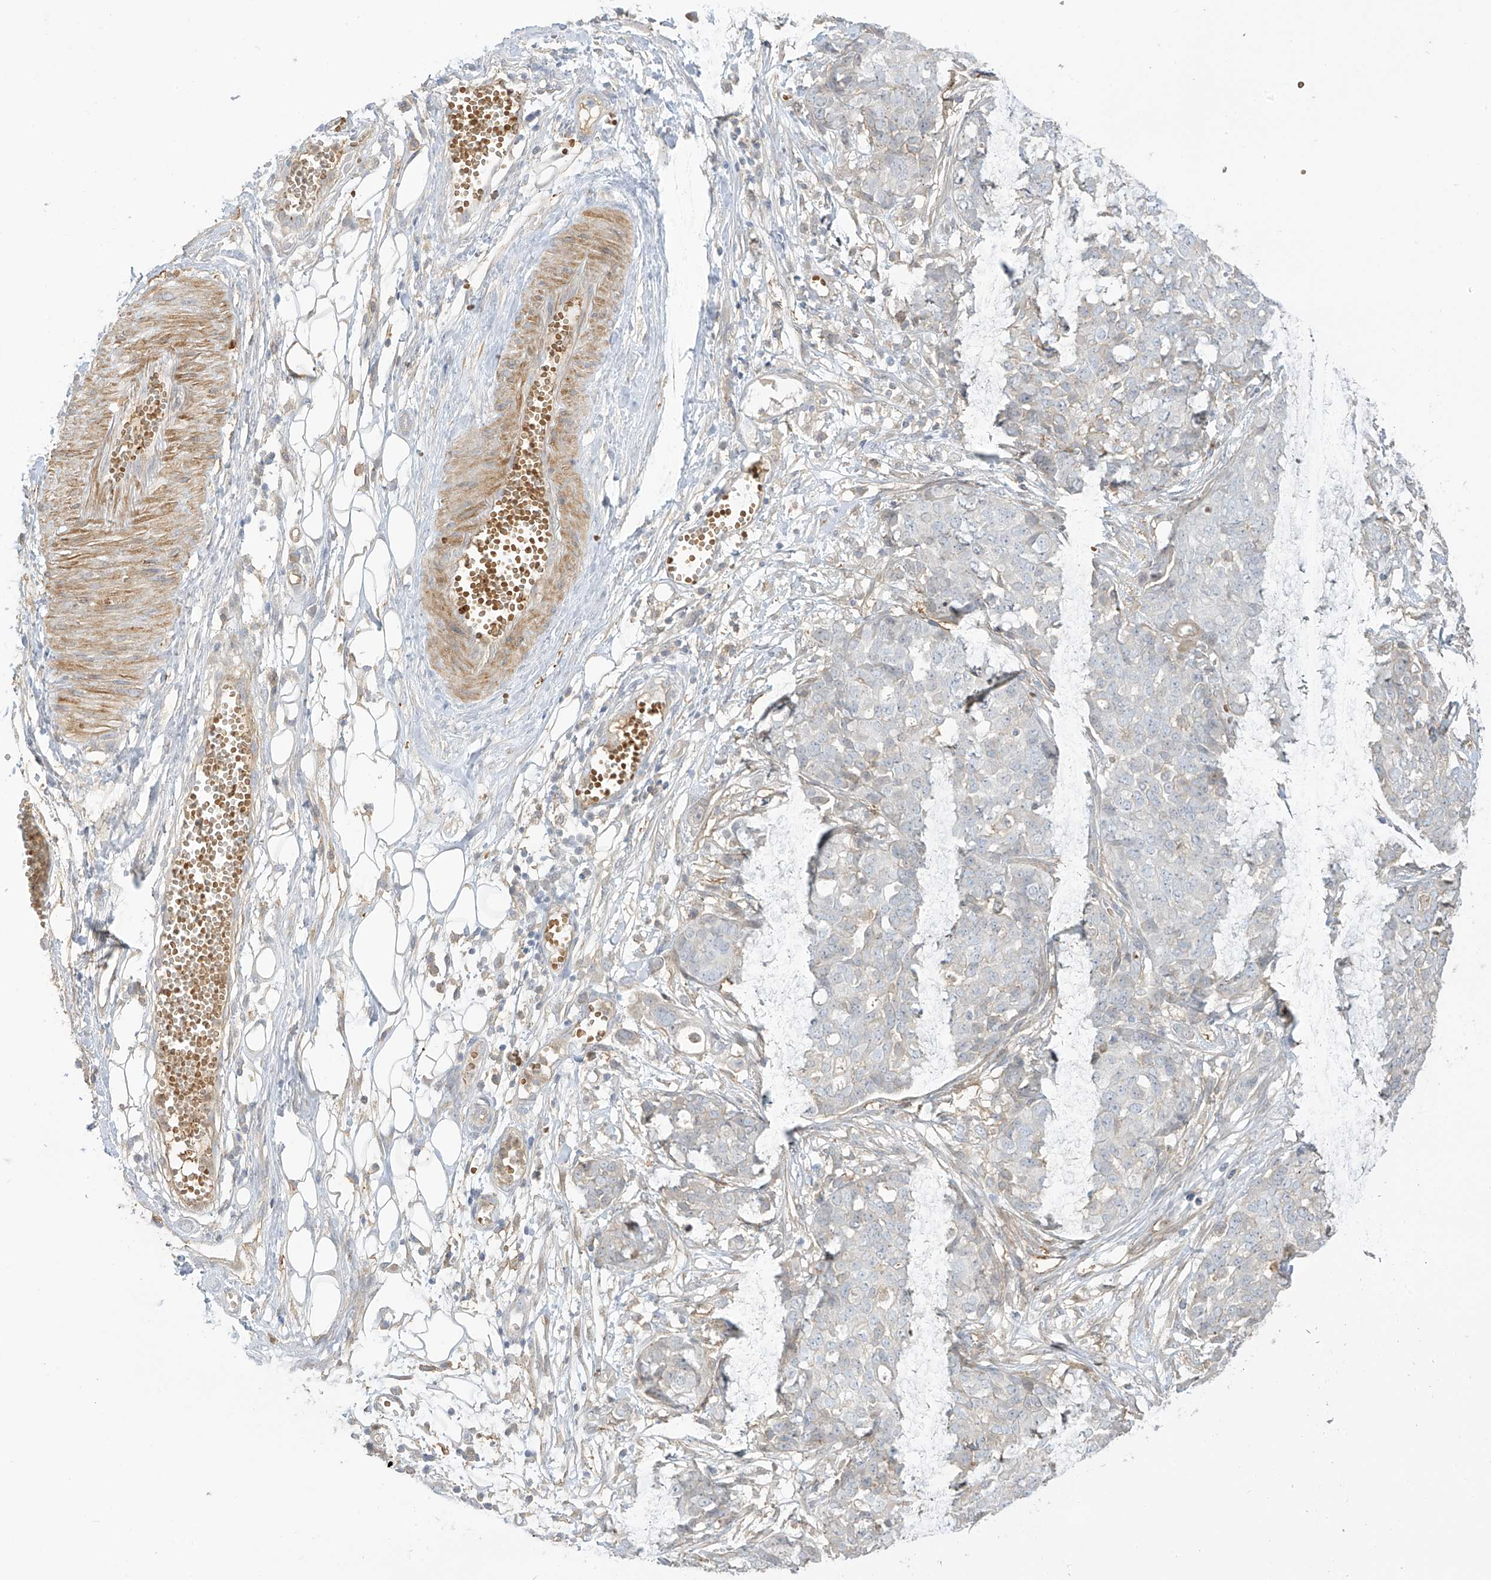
{"staining": {"intensity": "negative", "quantity": "none", "location": "none"}, "tissue": "ovarian cancer", "cell_type": "Tumor cells", "image_type": "cancer", "snomed": [{"axis": "morphology", "description": "Cystadenocarcinoma, serous, NOS"}, {"axis": "topography", "description": "Soft tissue"}, {"axis": "topography", "description": "Ovary"}], "caption": "Tumor cells show no significant positivity in ovarian serous cystadenocarcinoma.", "gene": "ZGRF1", "patient": {"sex": "female", "age": 57}}